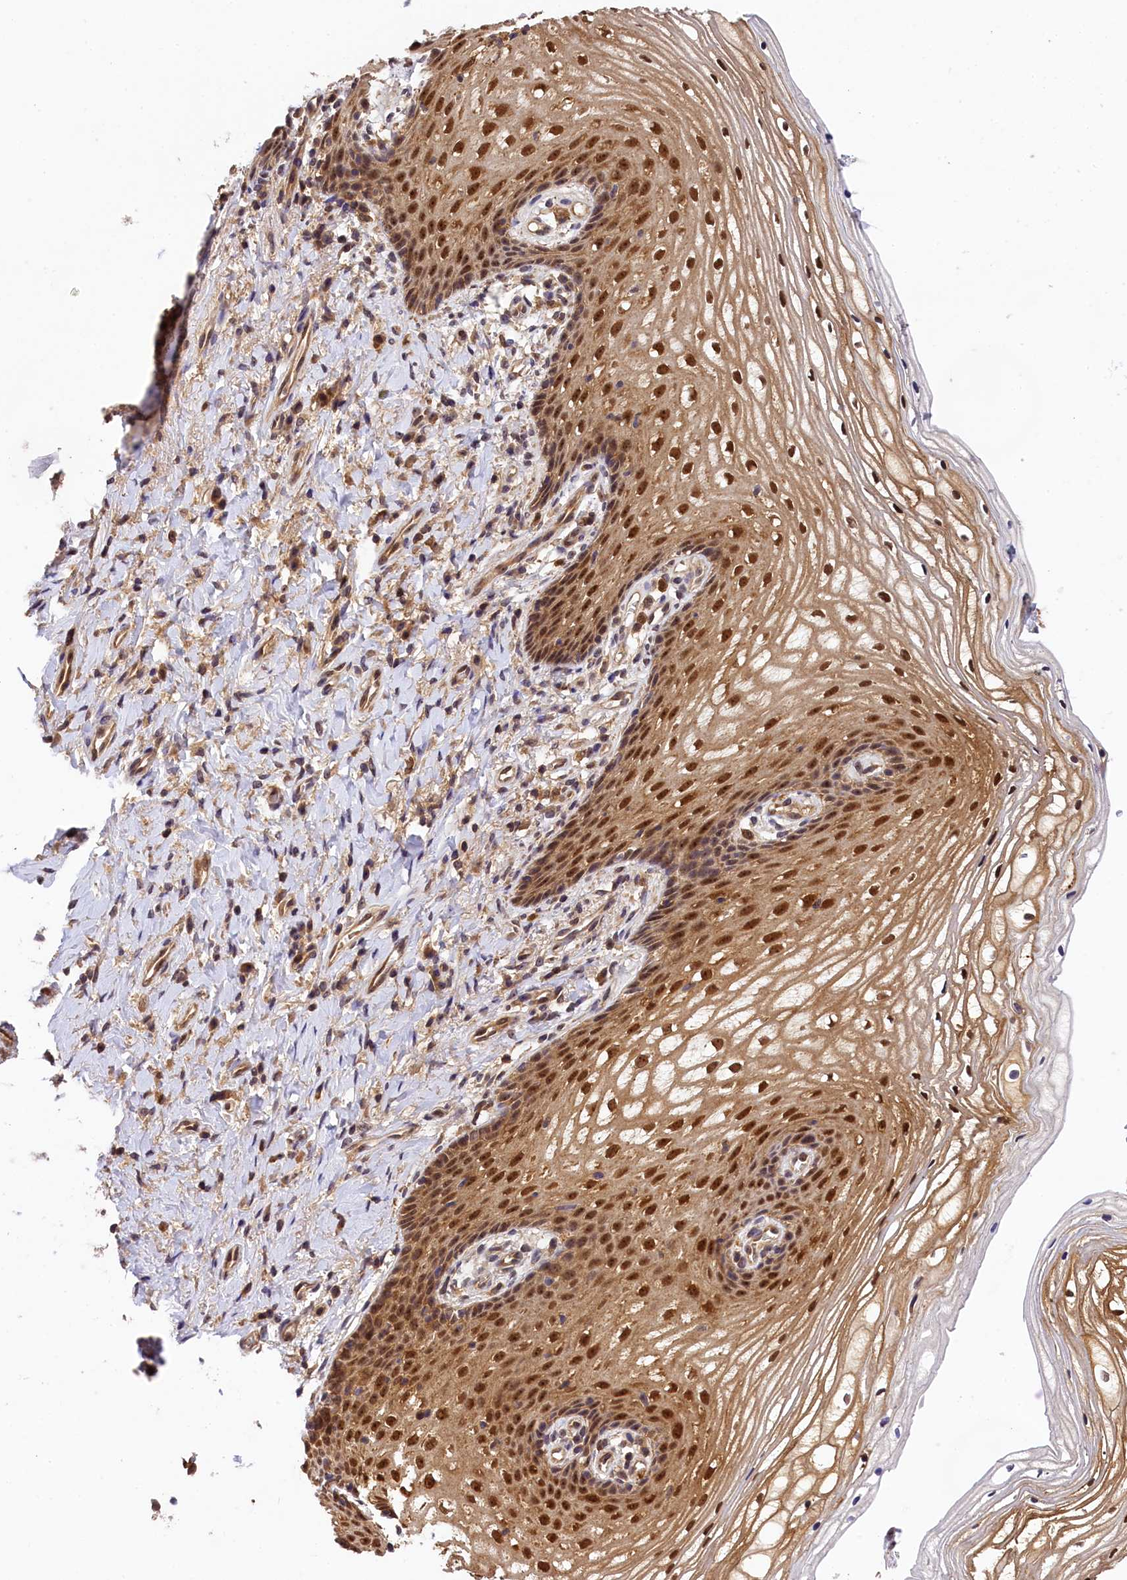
{"staining": {"intensity": "strong", "quantity": ">75%", "location": "cytoplasmic/membranous,nuclear"}, "tissue": "vagina", "cell_type": "Squamous epithelial cells", "image_type": "normal", "snomed": [{"axis": "morphology", "description": "Normal tissue, NOS"}, {"axis": "topography", "description": "Vagina"}], "caption": "DAB immunohistochemical staining of unremarkable vagina demonstrates strong cytoplasmic/membranous,nuclear protein positivity in about >75% of squamous epithelial cells.", "gene": "EIF6", "patient": {"sex": "female", "age": 60}}